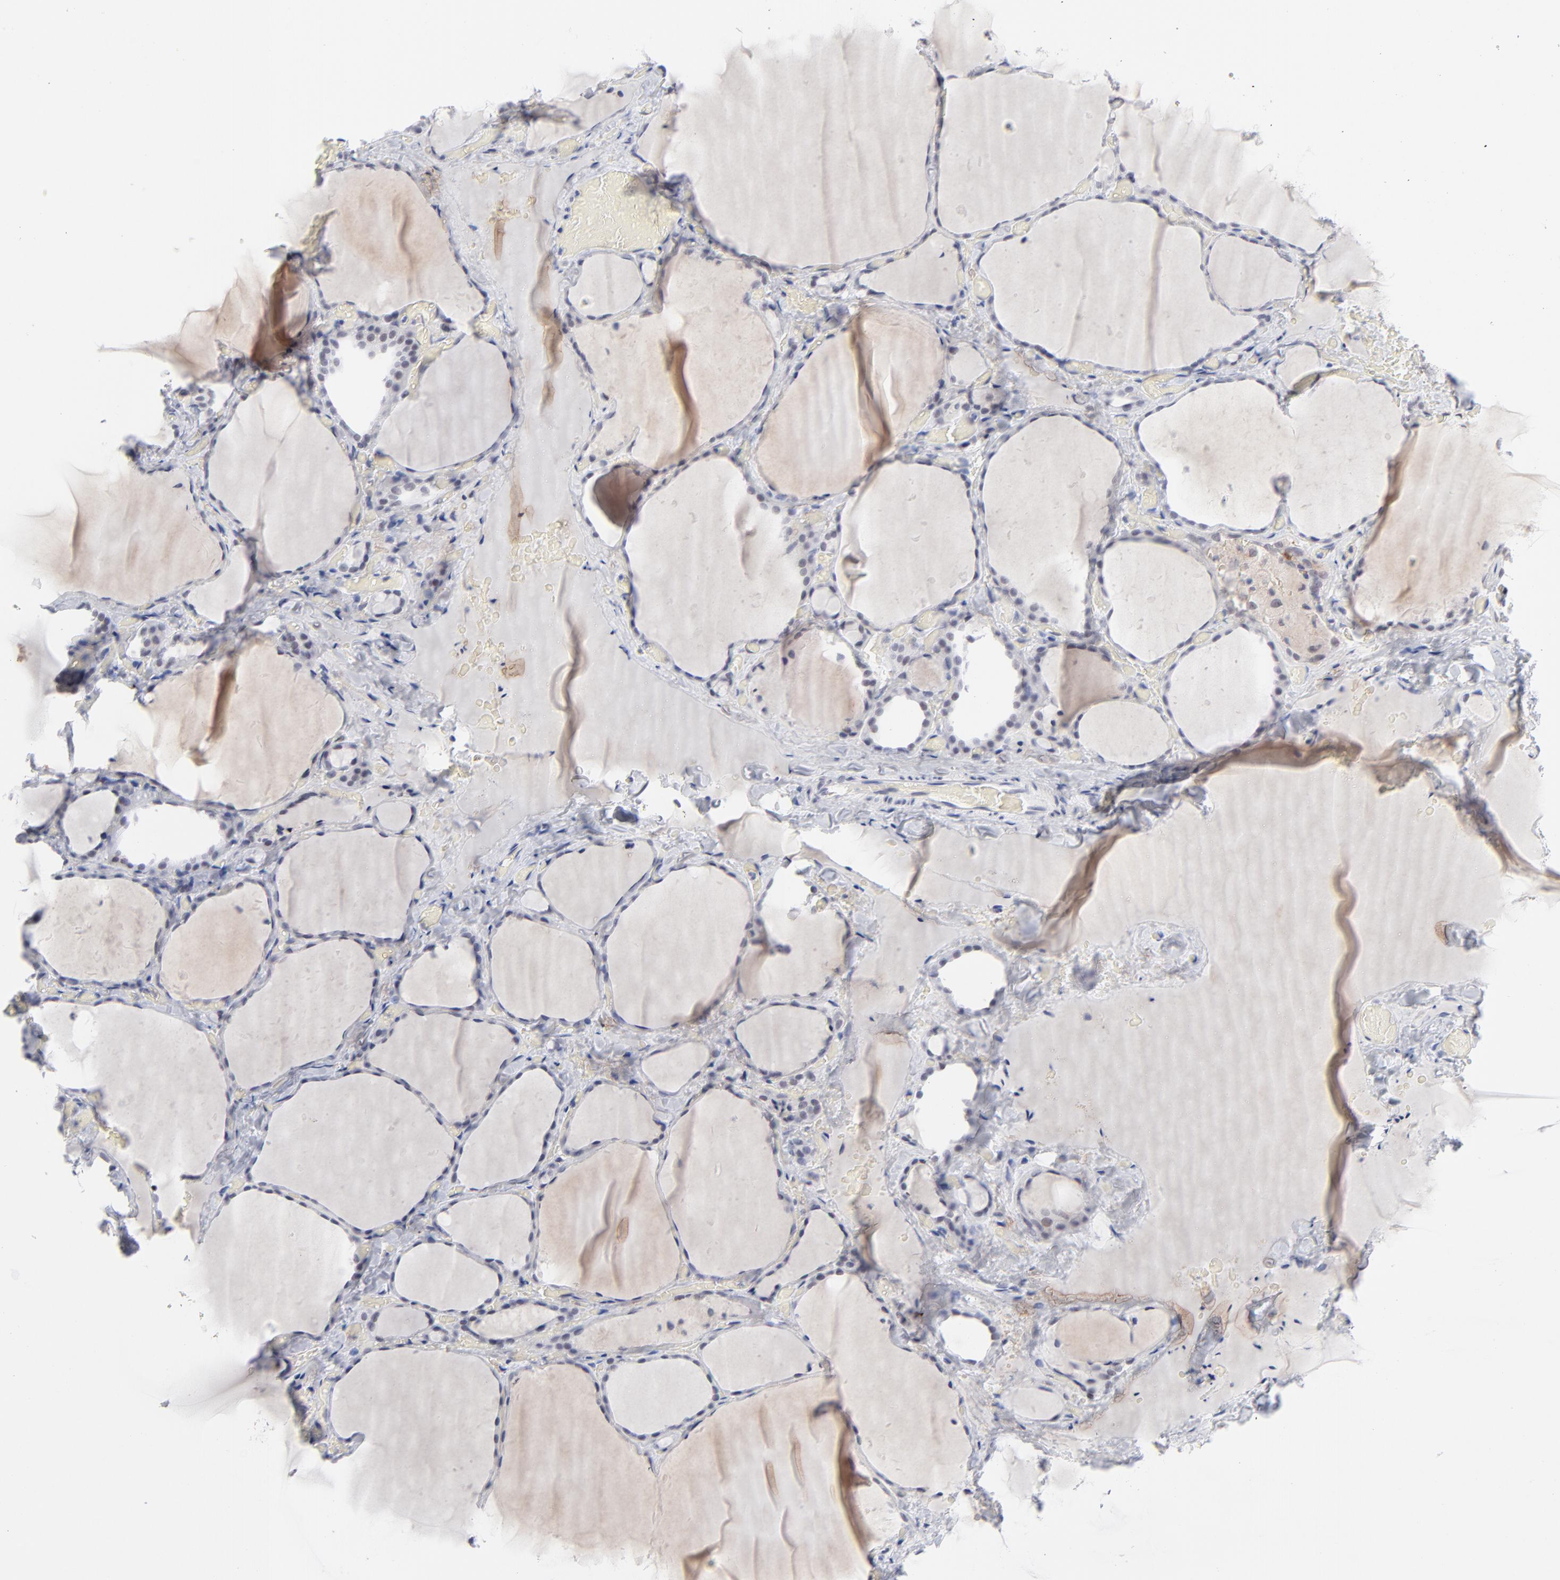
{"staining": {"intensity": "negative", "quantity": "none", "location": "none"}, "tissue": "thyroid gland", "cell_type": "Glandular cells", "image_type": "normal", "snomed": [{"axis": "morphology", "description": "Normal tissue, NOS"}, {"axis": "topography", "description": "Thyroid gland"}], "caption": "Immunohistochemical staining of benign human thyroid gland demonstrates no significant expression in glandular cells.", "gene": "CCR2", "patient": {"sex": "female", "age": 22}}